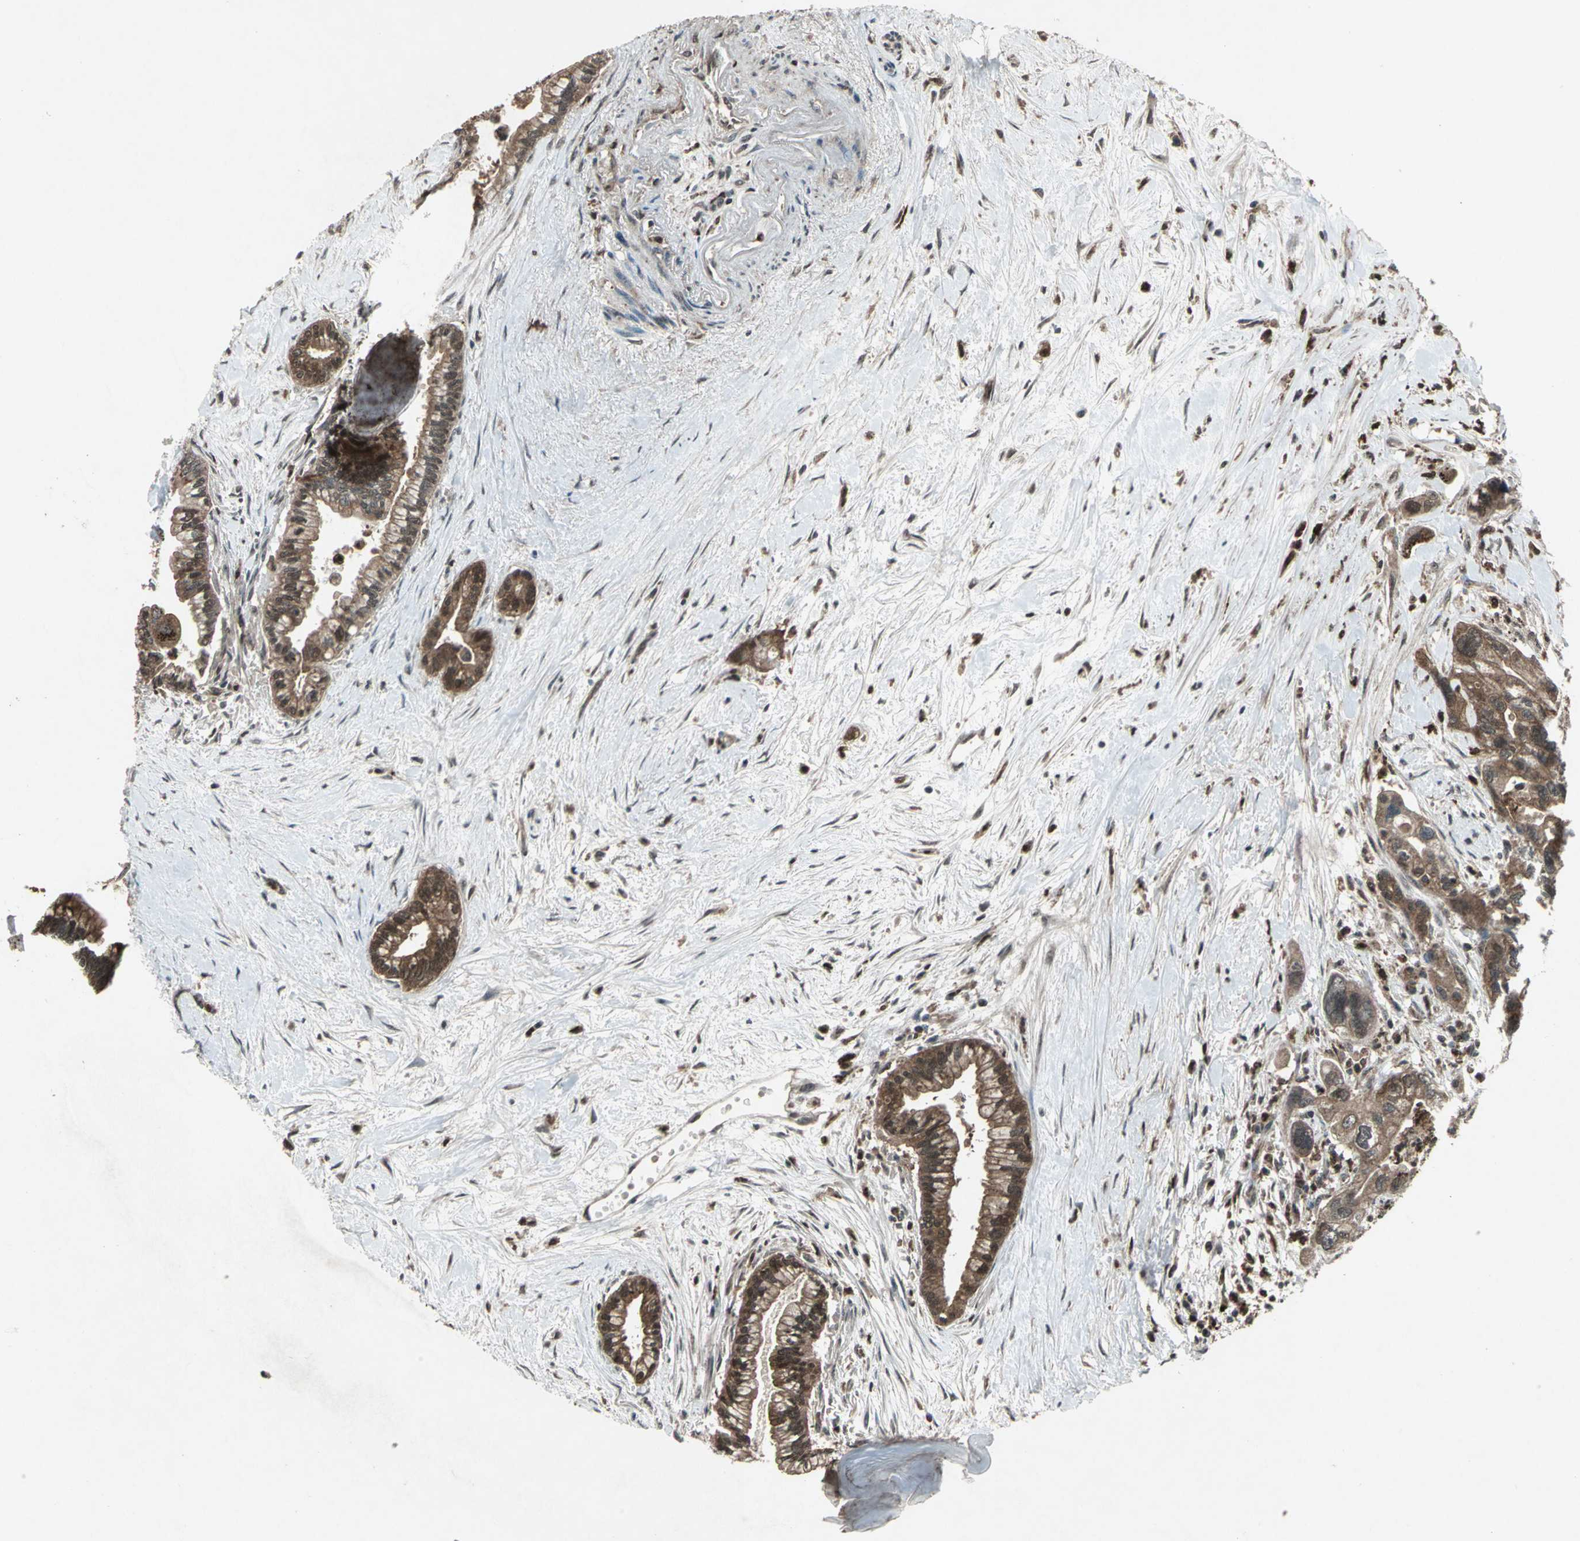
{"staining": {"intensity": "strong", "quantity": ">75%", "location": "cytoplasmic/membranous"}, "tissue": "pancreatic cancer", "cell_type": "Tumor cells", "image_type": "cancer", "snomed": [{"axis": "morphology", "description": "Adenocarcinoma, NOS"}, {"axis": "topography", "description": "Pancreas"}], "caption": "A high amount of strong cytoplasmic/membranous expression is seen in approximately >75% of tumor cells in pancreatic cancer (adenocarcinoma) tissue.", "gene": "PYCARD", "patient": {"sex": "male", "age": 70}}